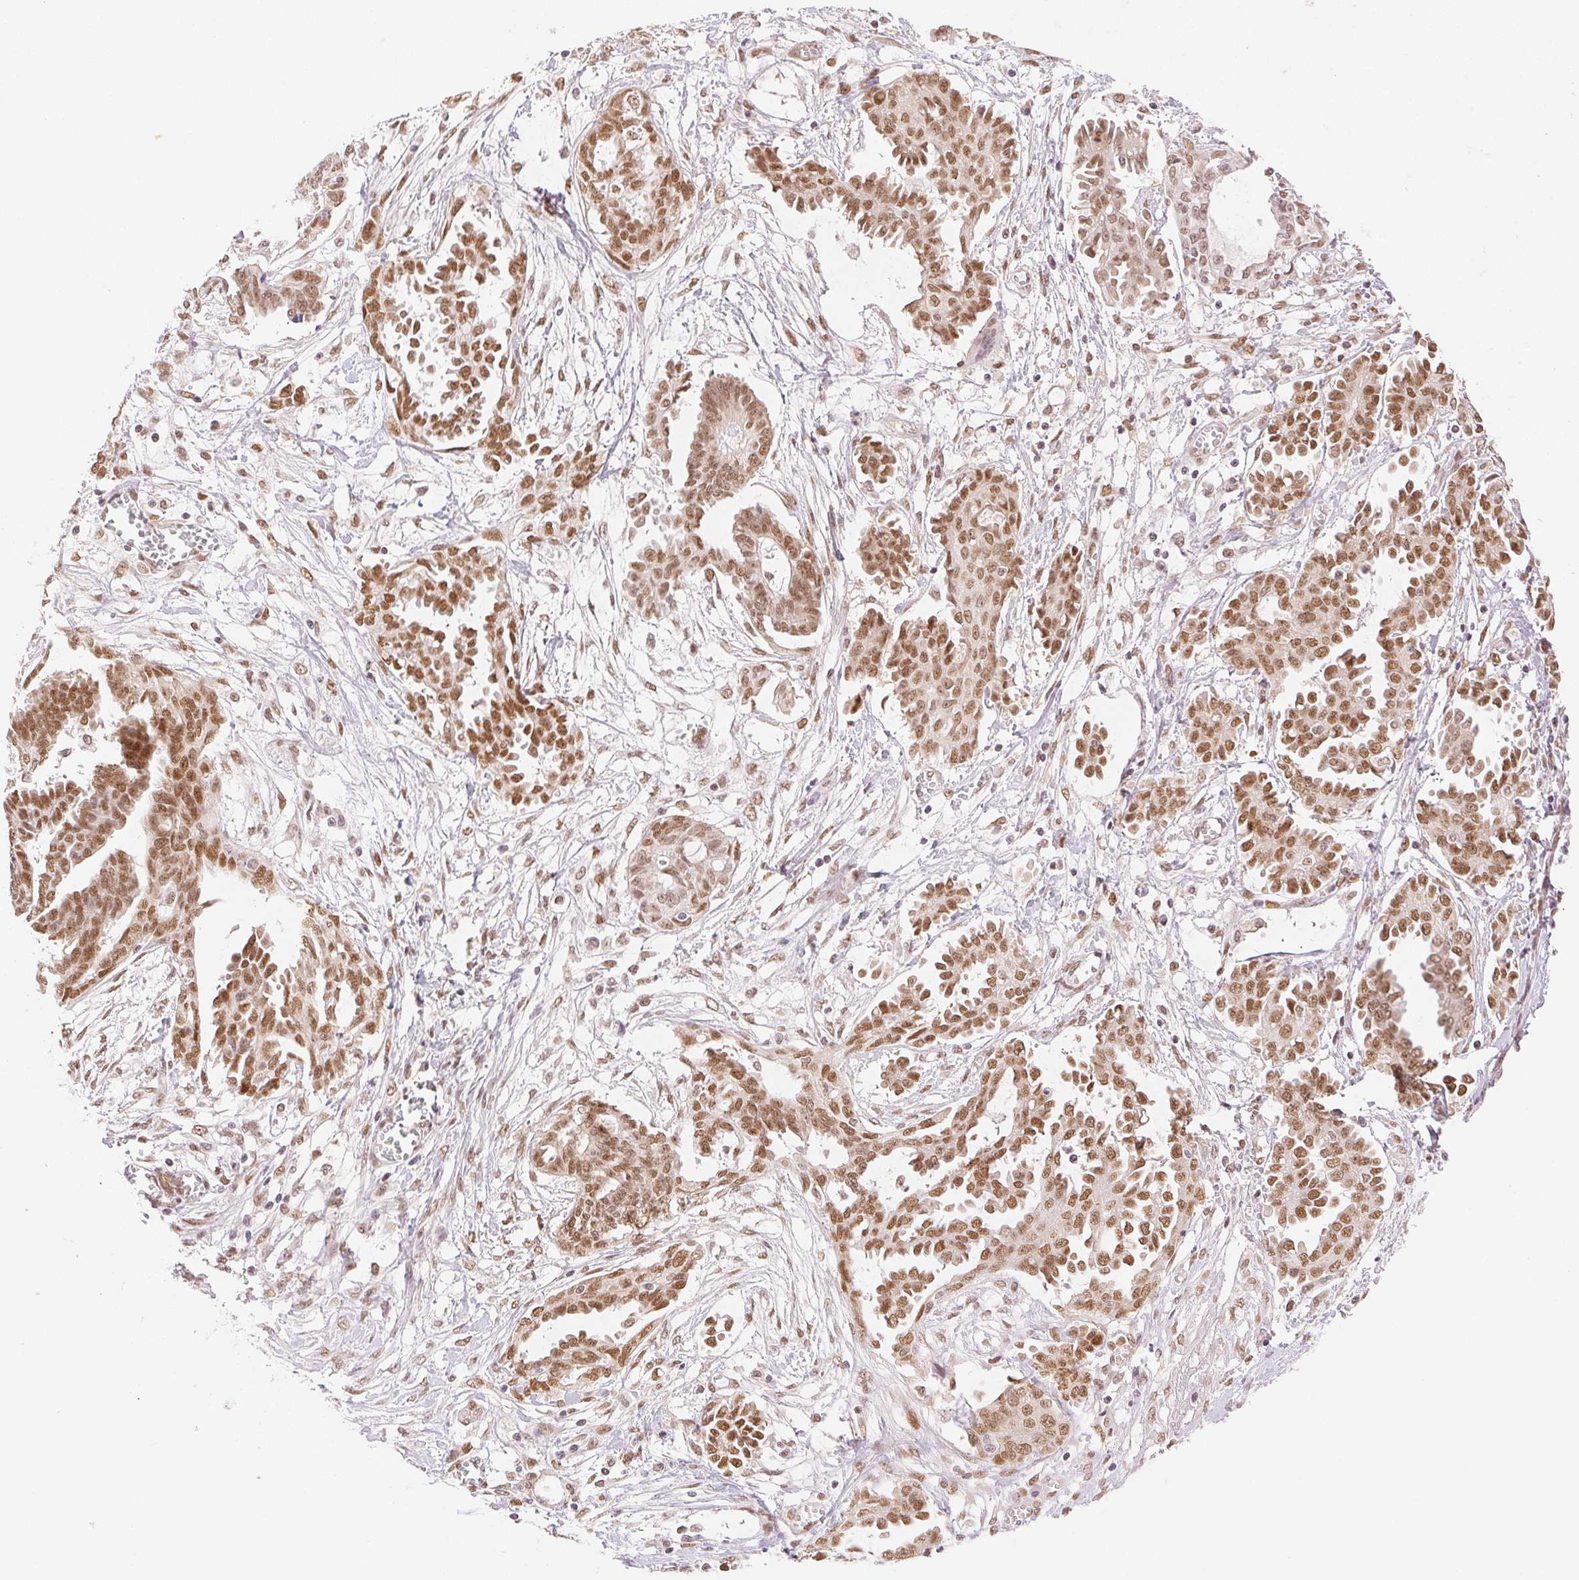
{"staining": {"intensity": "moderate", "quantity": ">75%", "location": "nuclear"}, "tissue": "ovarian cancer", "cell_type": "Tumor cells", "image_type": "cancer", "snomed": [{"axis": "morphology", "description": "Cystadenocarcinoma, serous, NOS"}, {"axis": "topography", "description": "Ovary"}], "caption": "Ovarian cancer stained with a brown dye shows moderate nuclear positive staining in approximately >75% of tumor cells.", "gene": "H2AZ2", "patient": {"sex": "female", "age": 71}}